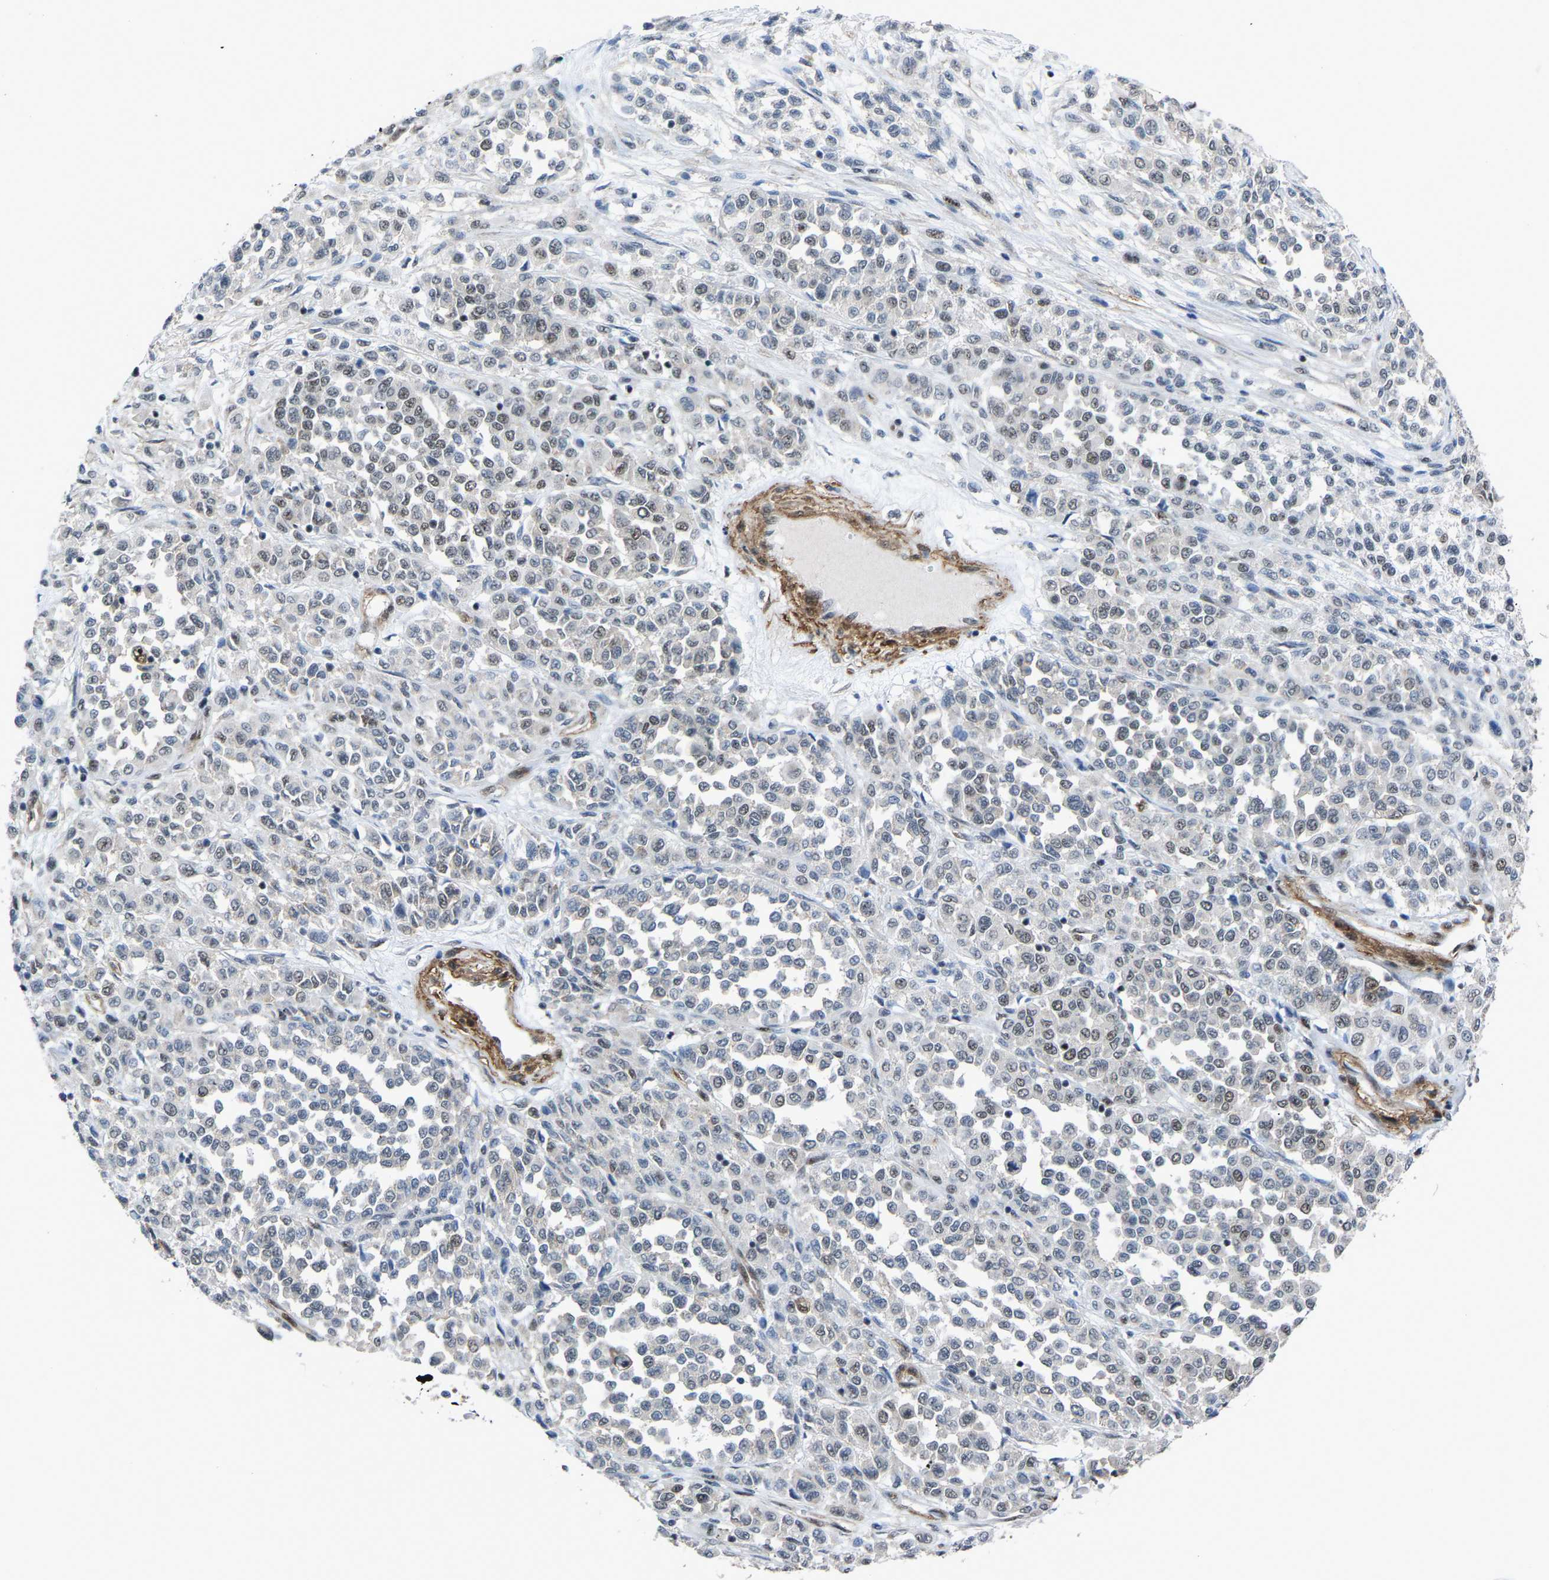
{"staining": {"intensity": "weak", "quantity": "25%-75%", "location": "nuclear"}, "tissue": "melanoma", "cell_type": "Tumor cells", "image_type": "cancer", "snomed": [{"axis": "morphology", "description": "Malignant melanoma, Metastatic site"}, {"axis": "topography", "description": "Pancreas"}], "caption": "Malignant melanoma (metastatic site) was stained to show a protein in brown. There is low levels of weak nuclear staining in about 25%-75% of tumor cells. (DAB (3,3'-diaminobenzidine) IHC with brightfield microscopy, high magnification).", "gene": "DDX5", "patient": {"sex": "female", "age": 30}}